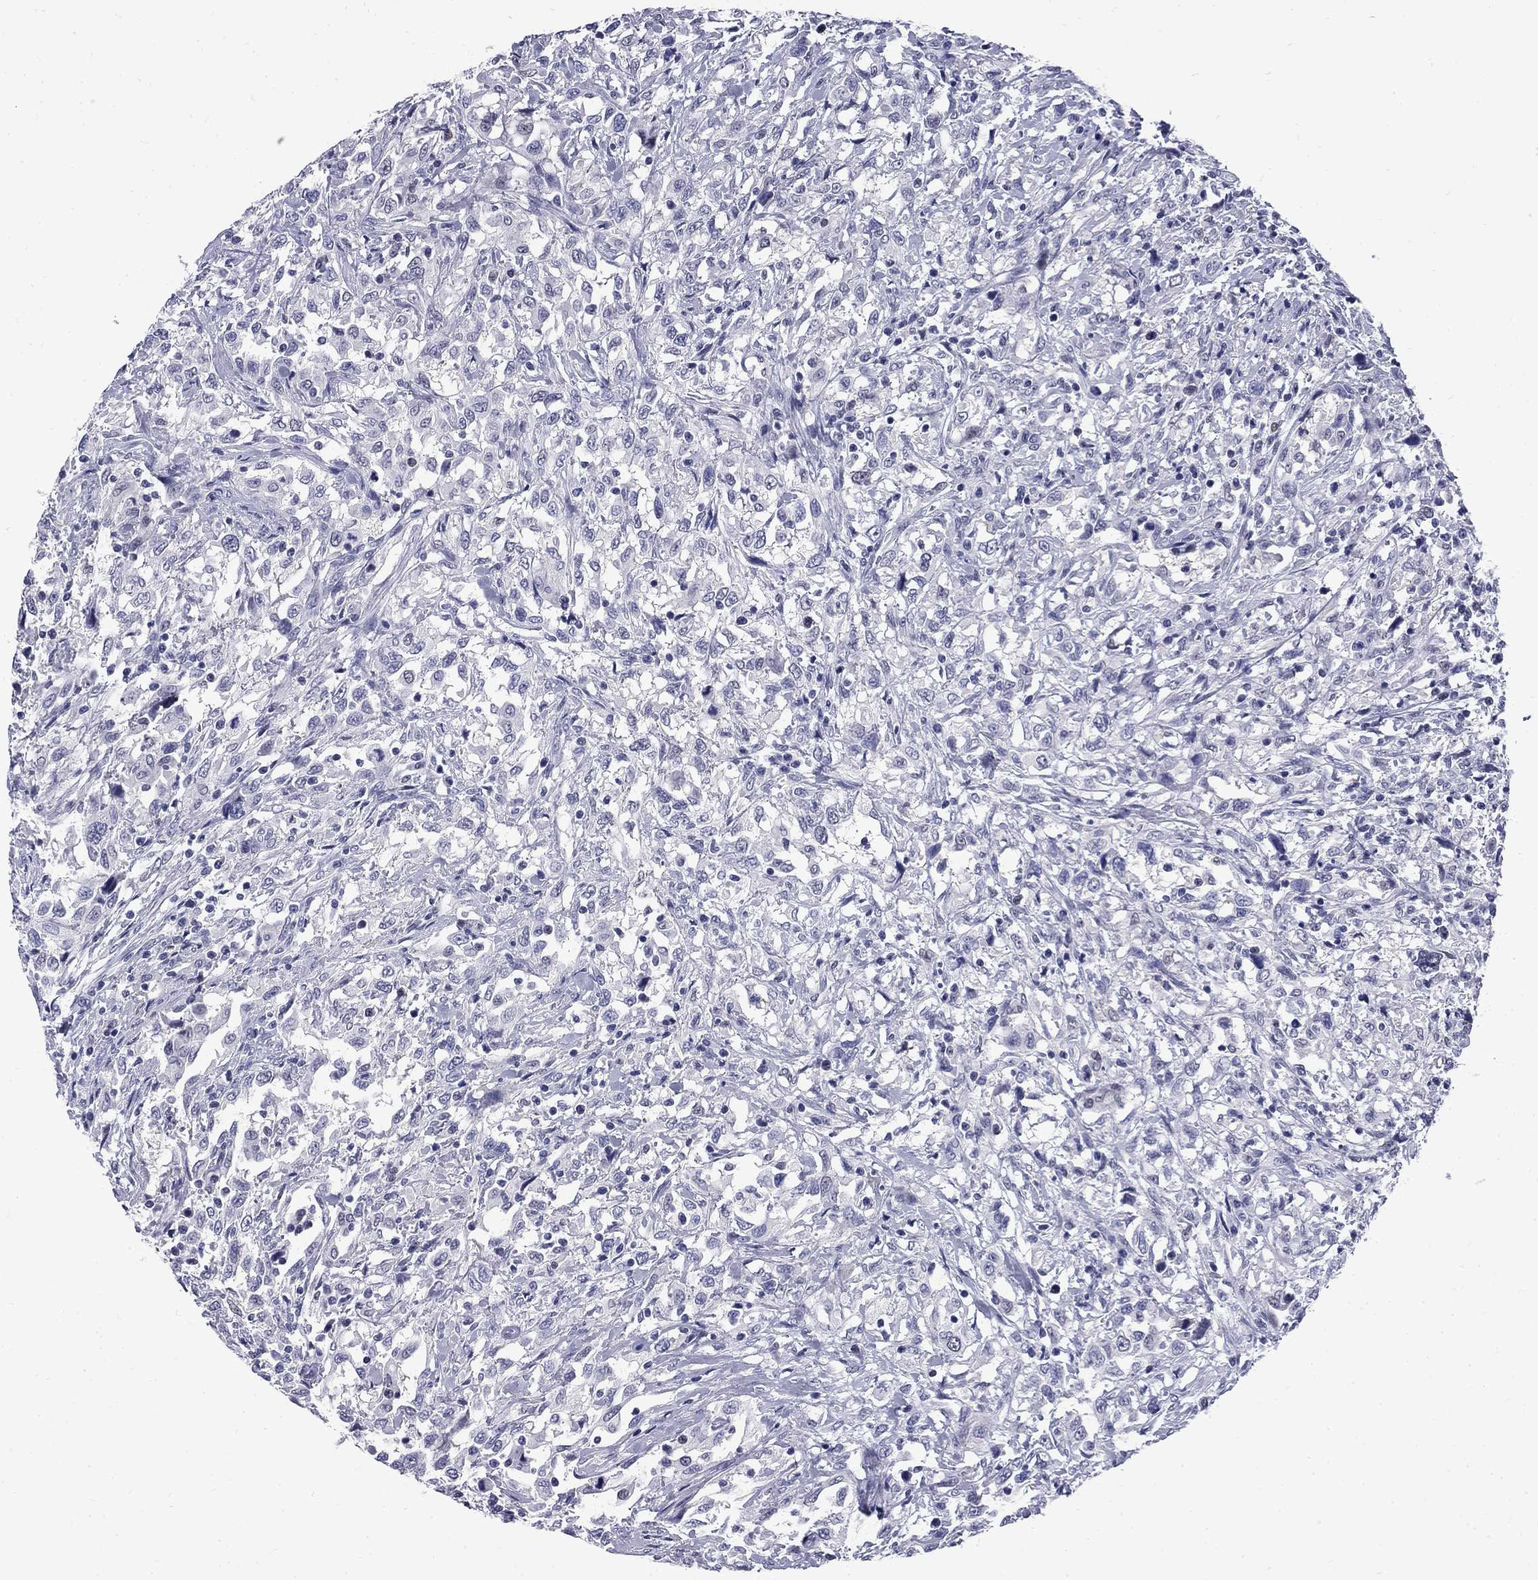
{"staining": {"intensity": "negative", "quantity": "none", "location": "none"}, "tissue": "urothelial cancer", "cell_type": "Tumor cells", "image_type": "cancer", "snomed": [{"axis": "morphology", "description": "Urothelial carcinoma, NOS"}, {"axis": "morphology", "description": "Urothelial carcinoma, High grade"}, {"axis": "topography", "description": "Urinary bladder"}], "caption": "IHC histopathology image of neoplastic tissue: high-grade urothelial carcinoma stained with DAB (3,3'-diaminobenzidine) exhibits no significant protein expression in tumor cells. The staining was performed using DAB (3,3'-diaminobenzidine) to visualize the protein expression in brown, while the nuclei were stained in blue with hematoxylin (Magnification: 20x).", "gene": "MGARP", "patient": {"sex": "female", "age": 64}}